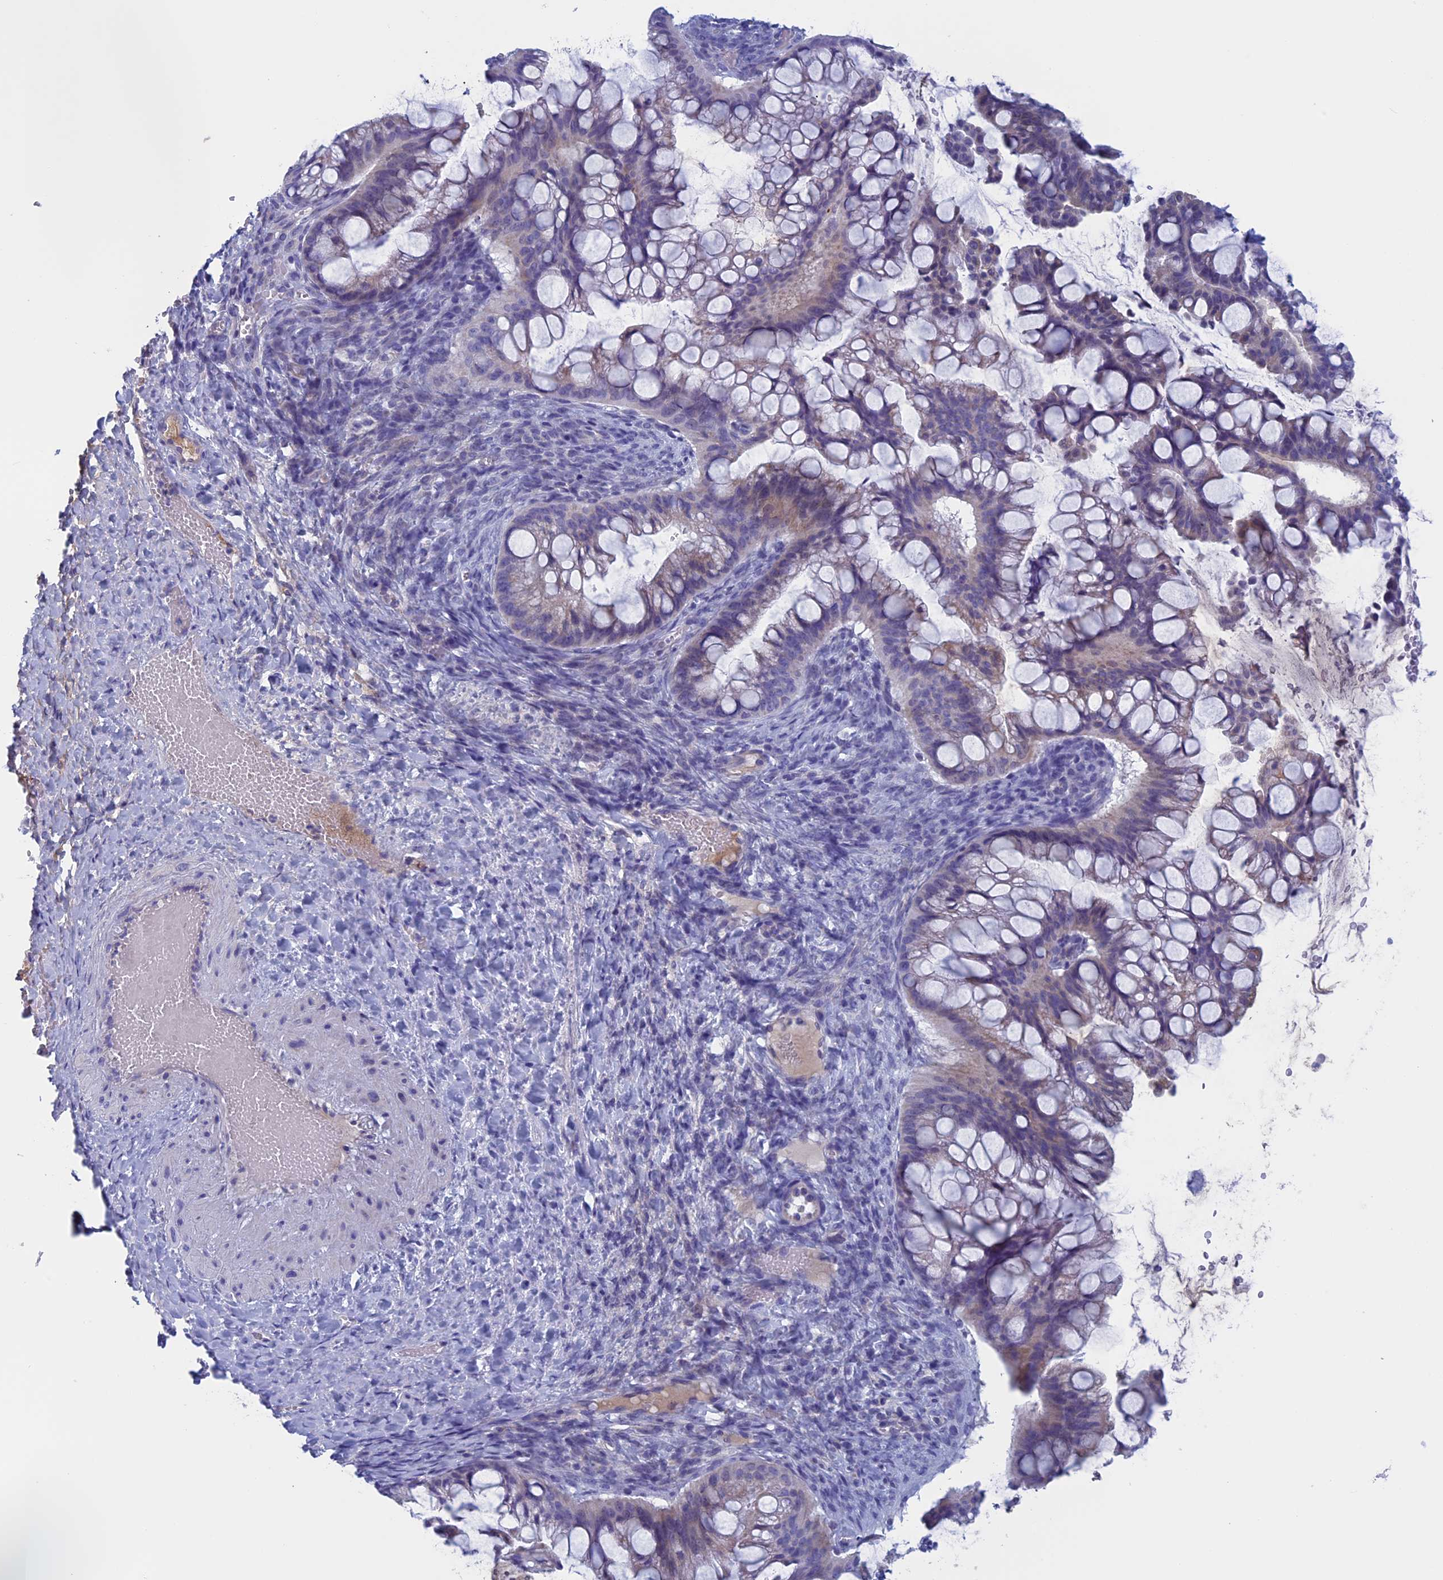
{"staining": {"intensity": "weak", "quantity": "<25%", "location": "cytoplasmic/membranous"}, "tissue": "ovarian cancer", "cell_type": "Tumor cells", "image_type": "cancer", "snomed": [{"axis": "morphology", "description": "Cystadenocarcinoma, mucinous, NOS"}, {"axis": "topography", "description": "Ovary"}], "caption": "DAB (3,3'-diaminobenzidine) immunohistochemical staining of ovarian cancer shows no significant expression in tumor cells.", "gene": "NDUFB9", "patient": {"sex": "female", "age": 73}}